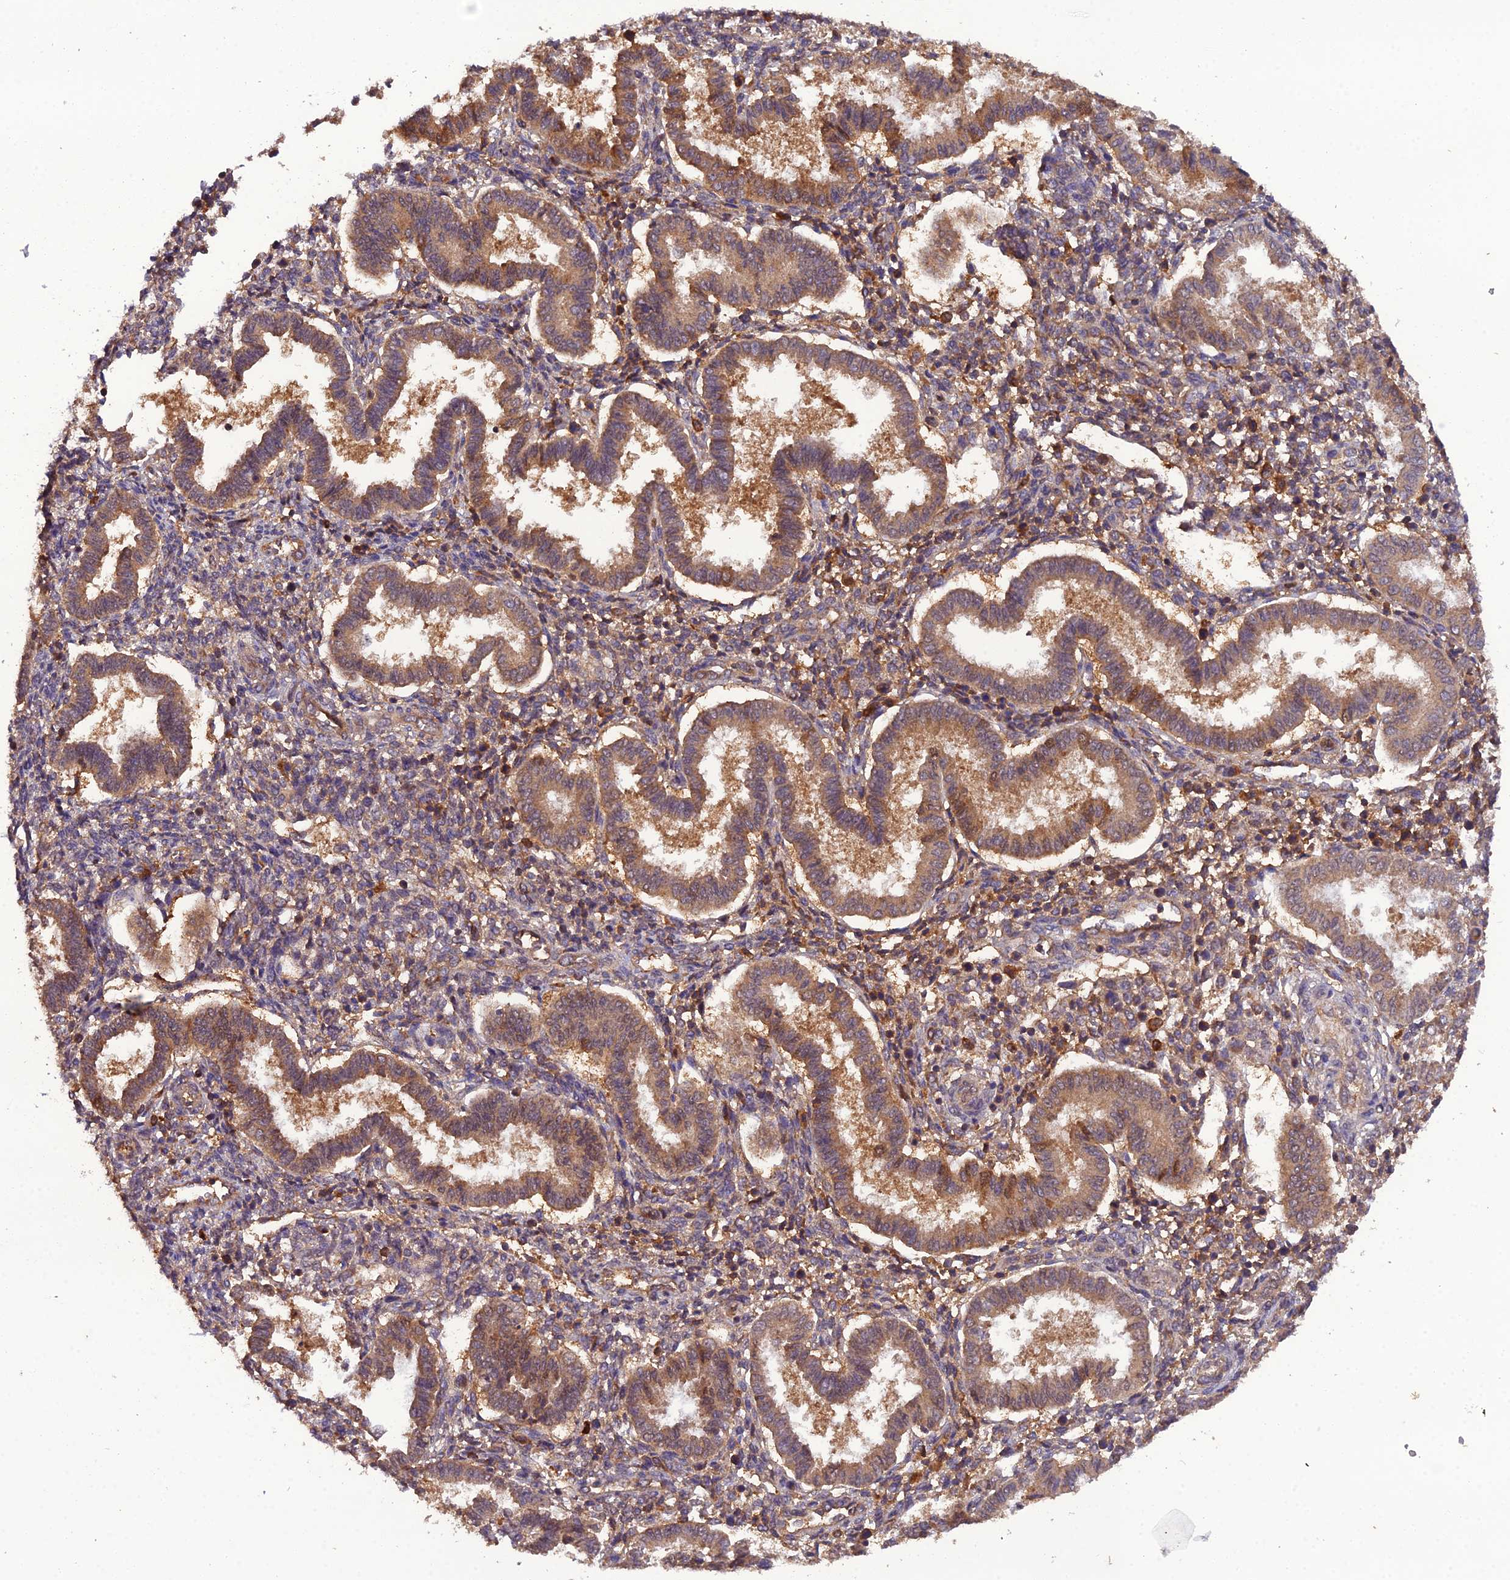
{"staining": {"intensity": "moderate", "quantity": "<25%", "location": "cytoplasmic/membranous"}, "tissue": "endometrium", "cell_type": "Cells in endometrial stroma", "image_type": "normal", "snomed": [{"axis": "morphology", "description": "Normal tissue, NOS"}, {"axis": "topography", "description": "Endometrium"}], "caption": "IHC staining of normal endometrium, which shows low levels of moderate cytoplasmic/membranous staining in approximately <25% of cells in endometrial stroma indicating moderate cytoplasmic/membranous protein expression. The staining was performed using DAB (brown) for protein detection and nuclei were counterstained in hematoxylin (blue).", "gene": "TMEM258", "patient": {"sex": "female", "age": 24}}